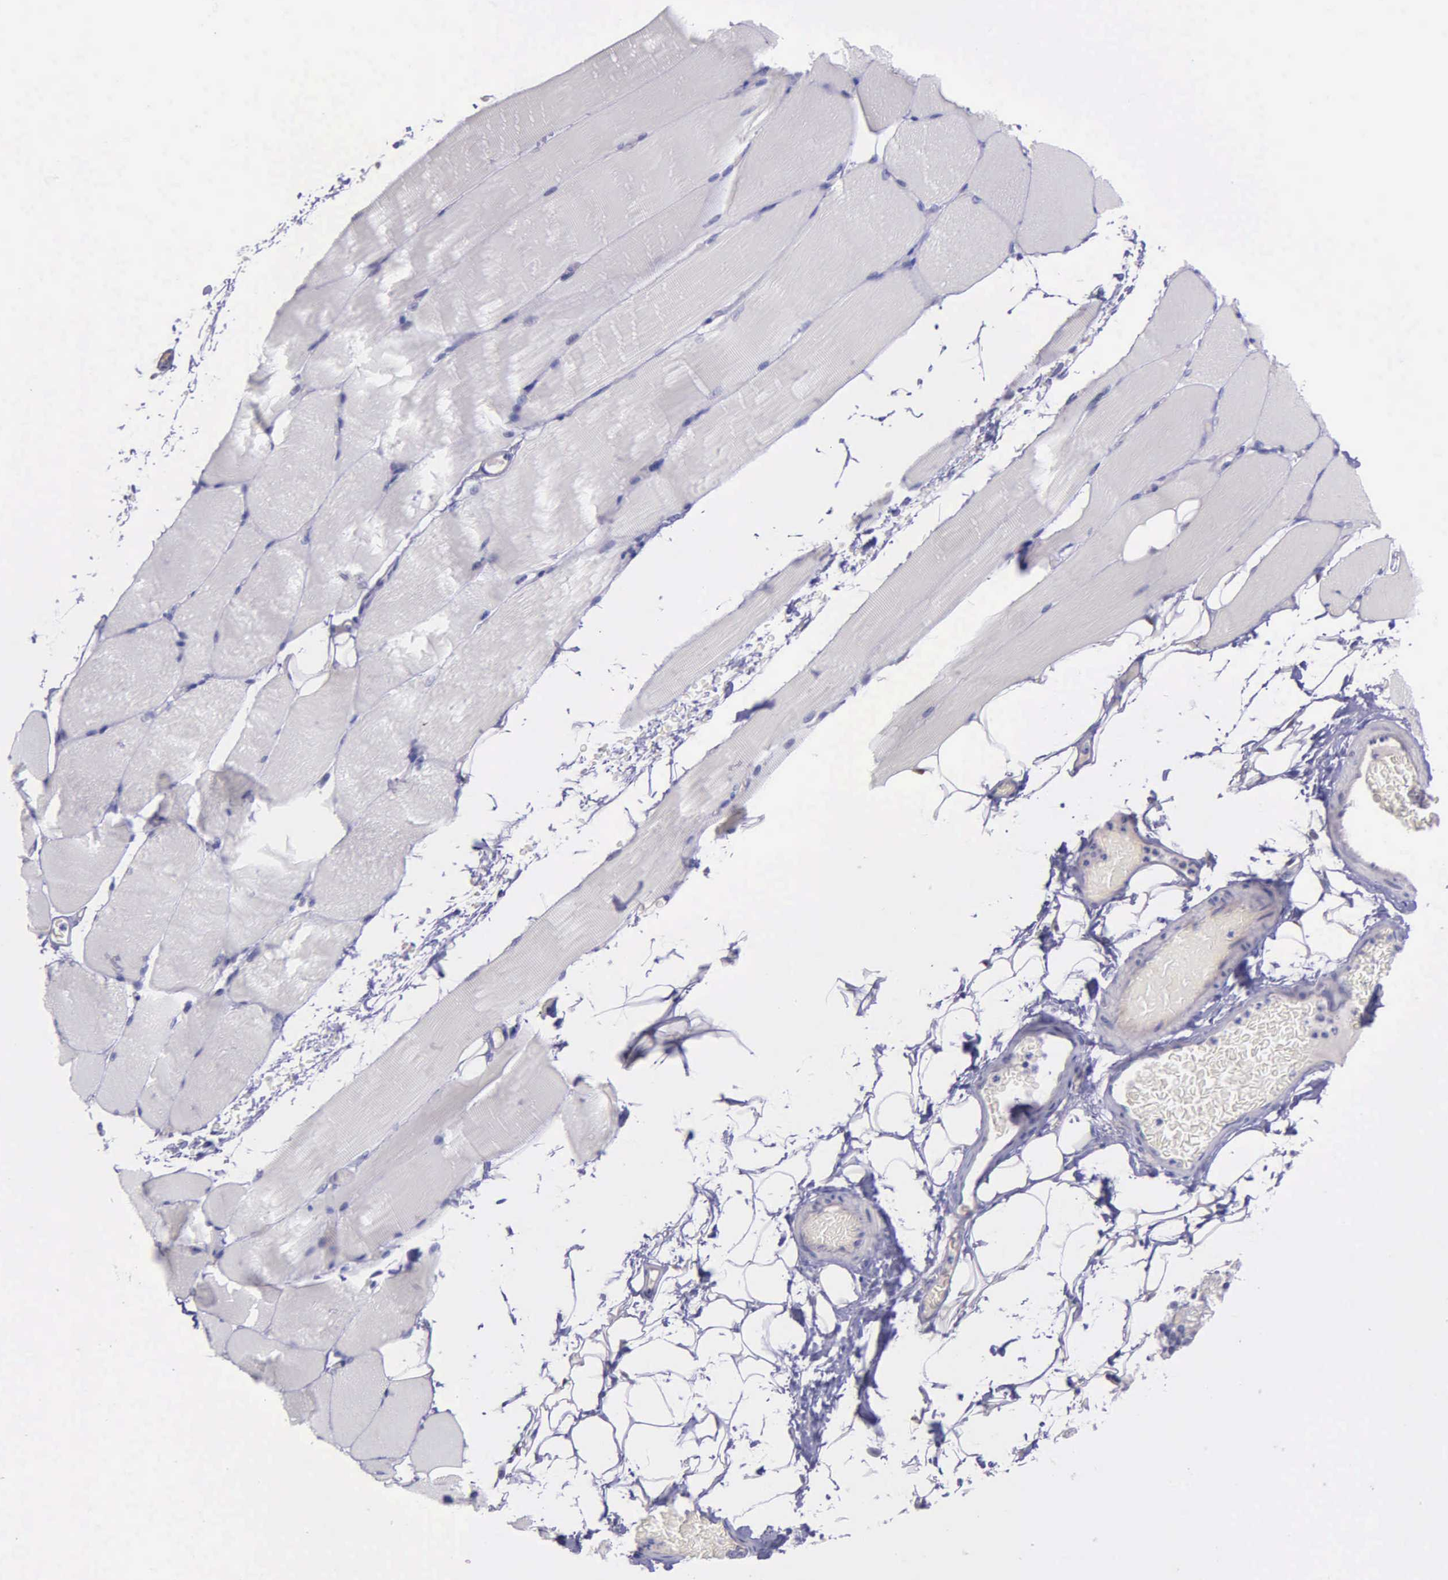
{"staining": {"intensity": "negative", "quantity": "none", "location": "none"}, "tissue": "skeletal muscle", "cell_type": "Myocytes", "image_type": "normal", "snomed": [{"axis": "morphology", "description": "Normal tissue, NOS"}, {"axis": "topography", "description": "Skeletal muscle"}, {"axis": "topography", "description": "Parathyroid gland"}], "caption": "This is an immunohistochemistry micrograph of normal human skeletal muscle. There is no staining in myocytes.", "gene": "ZC3H12B", "patient": {"sex": "female", "age": 37}}